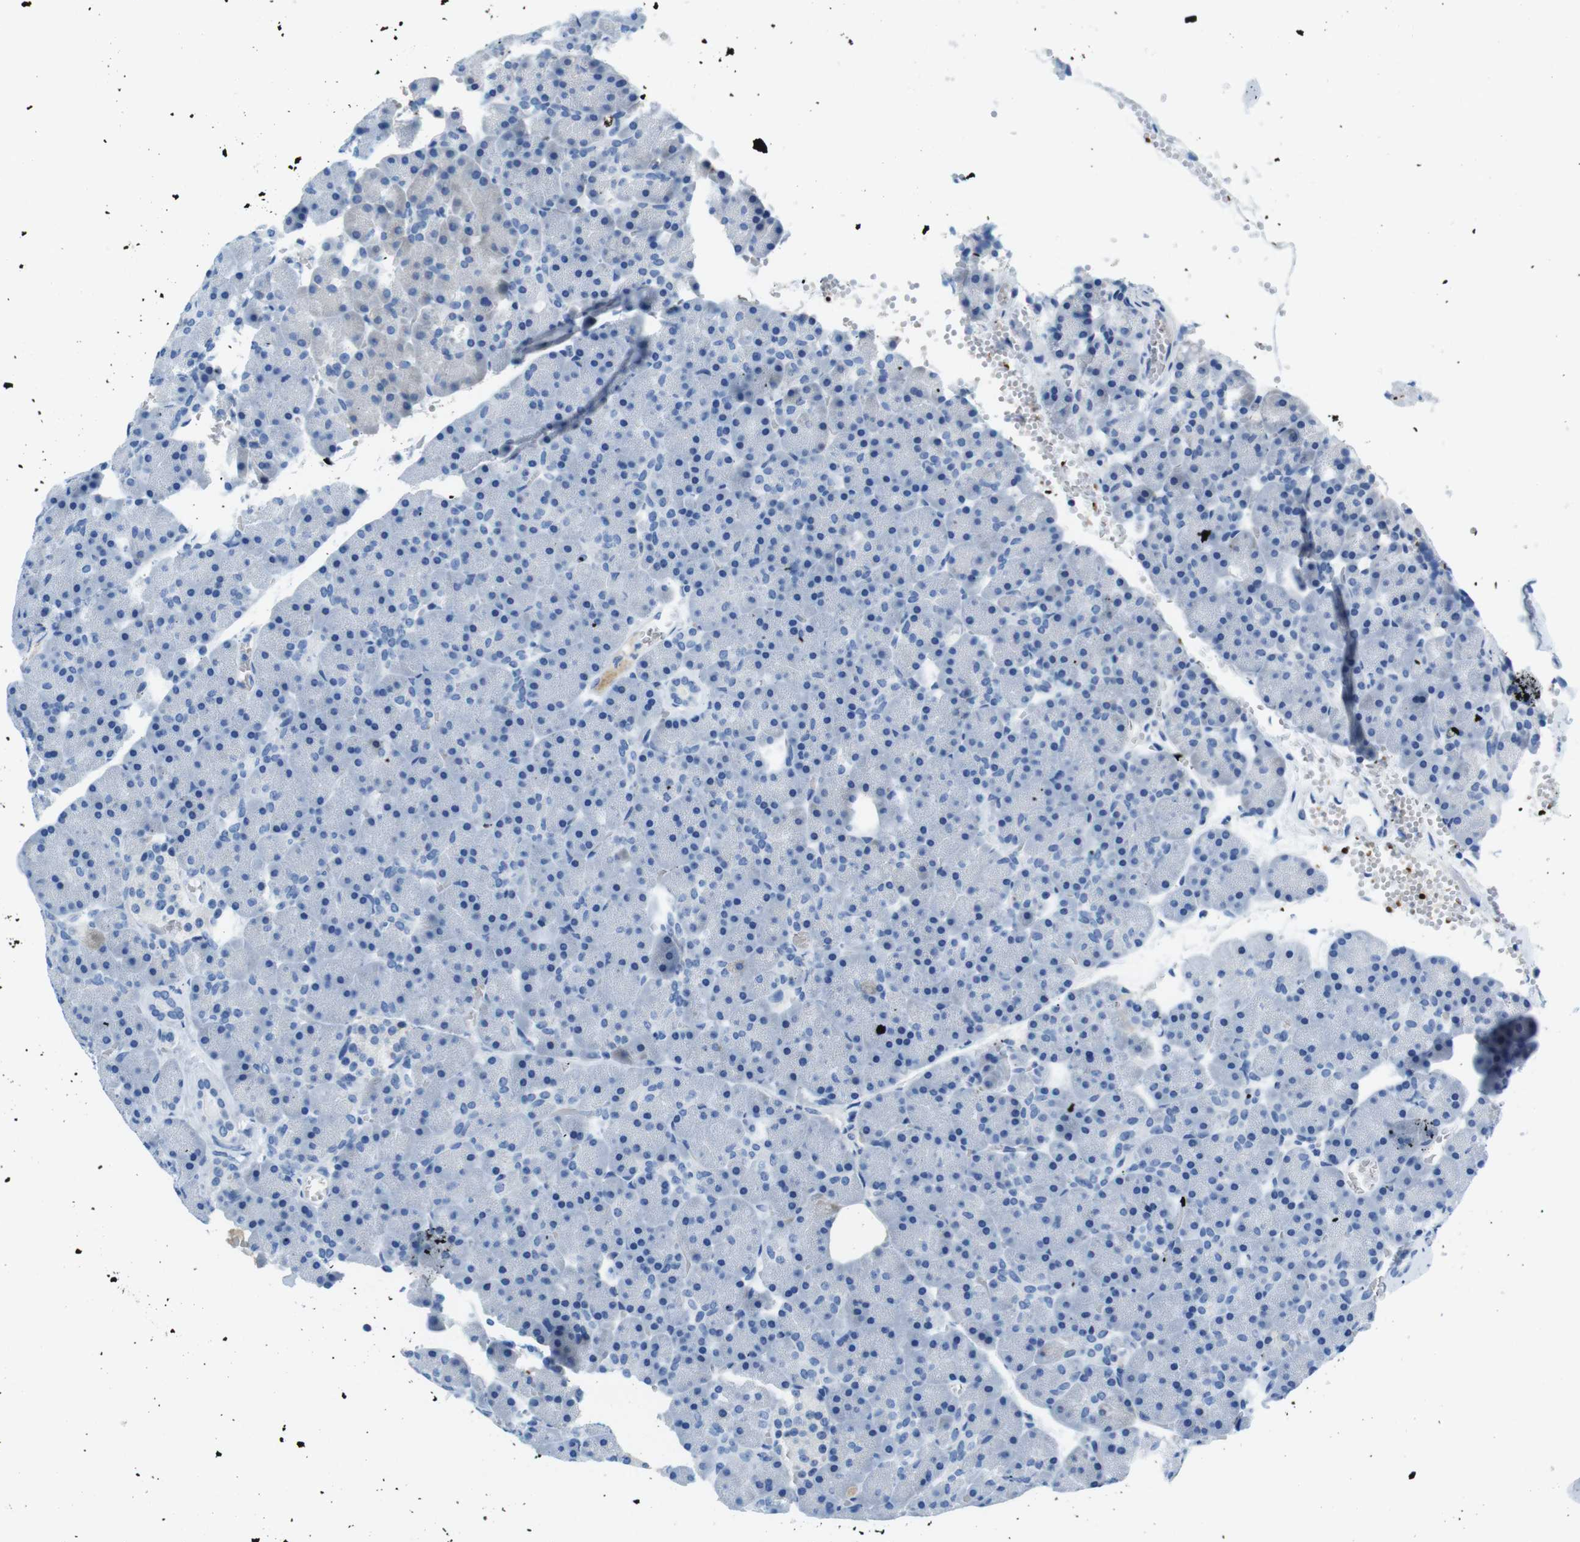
{"staining": {"intensity": "negative", "quantity": "none", "location": "none"}, "tissue": "pancreas", "cell_type": "Exocrine glandular cells", "image_type": "normal", "snomed": [{"axis": "morphology", "description": "Normal tissue, NOS"}, {"axis": "topography", "description": "Pancreas"}], "caption": "The photomicrograph displays no staining of exocrine glandular cells in normal pancreas. Brightfield microscopy of immunohistochemistry (IHC) stained with DAB (3,3'-diaminobenzidine) (brown) and hematoxylin (blue), captured at high magnification.", "gene": "TFAP2C", "patient": {"sex": "female", "age": 35}}